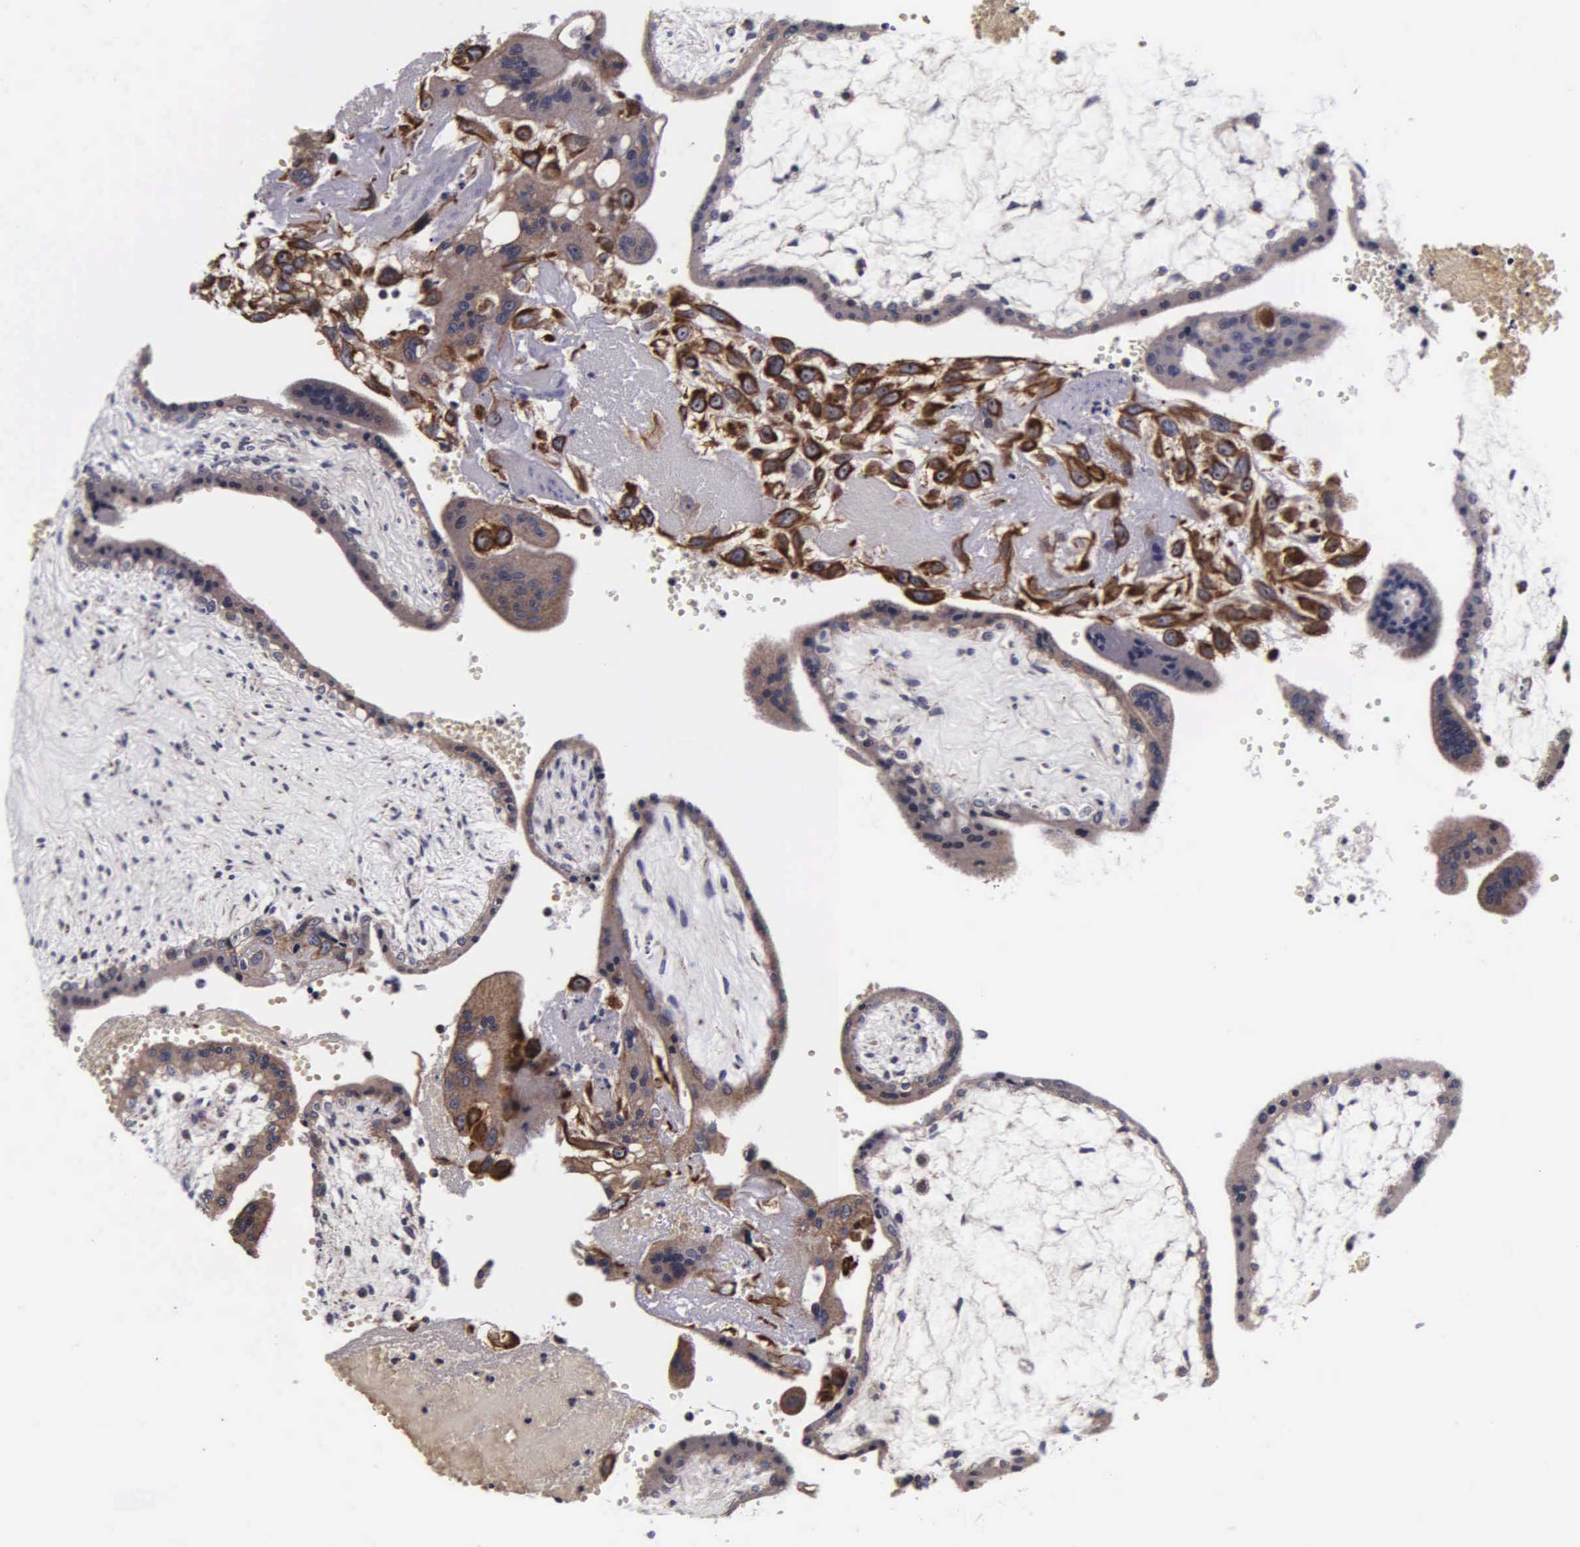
{"staining": {"intensity": "strong", "quantity": ">75%", "location": "cytoplasmic/membranous"}, "tissue": "placenta", "cell_type": "Decidual cells", "image_type": "normal", "snomed": [{"axis": "morphology", "description": "Normal tissue, NOS"}, {"axis": "topography", "description": "Placenta"}], "caption": "The image reveals staining of benign placenta, revealing strong cytoplasmic/membranous protein expression (brown color) within decidual cells. (IHC, brightfield microscopy, high magnification).", "gene": "PSMA3", "patient": {"sex": "female", "age": 30}}